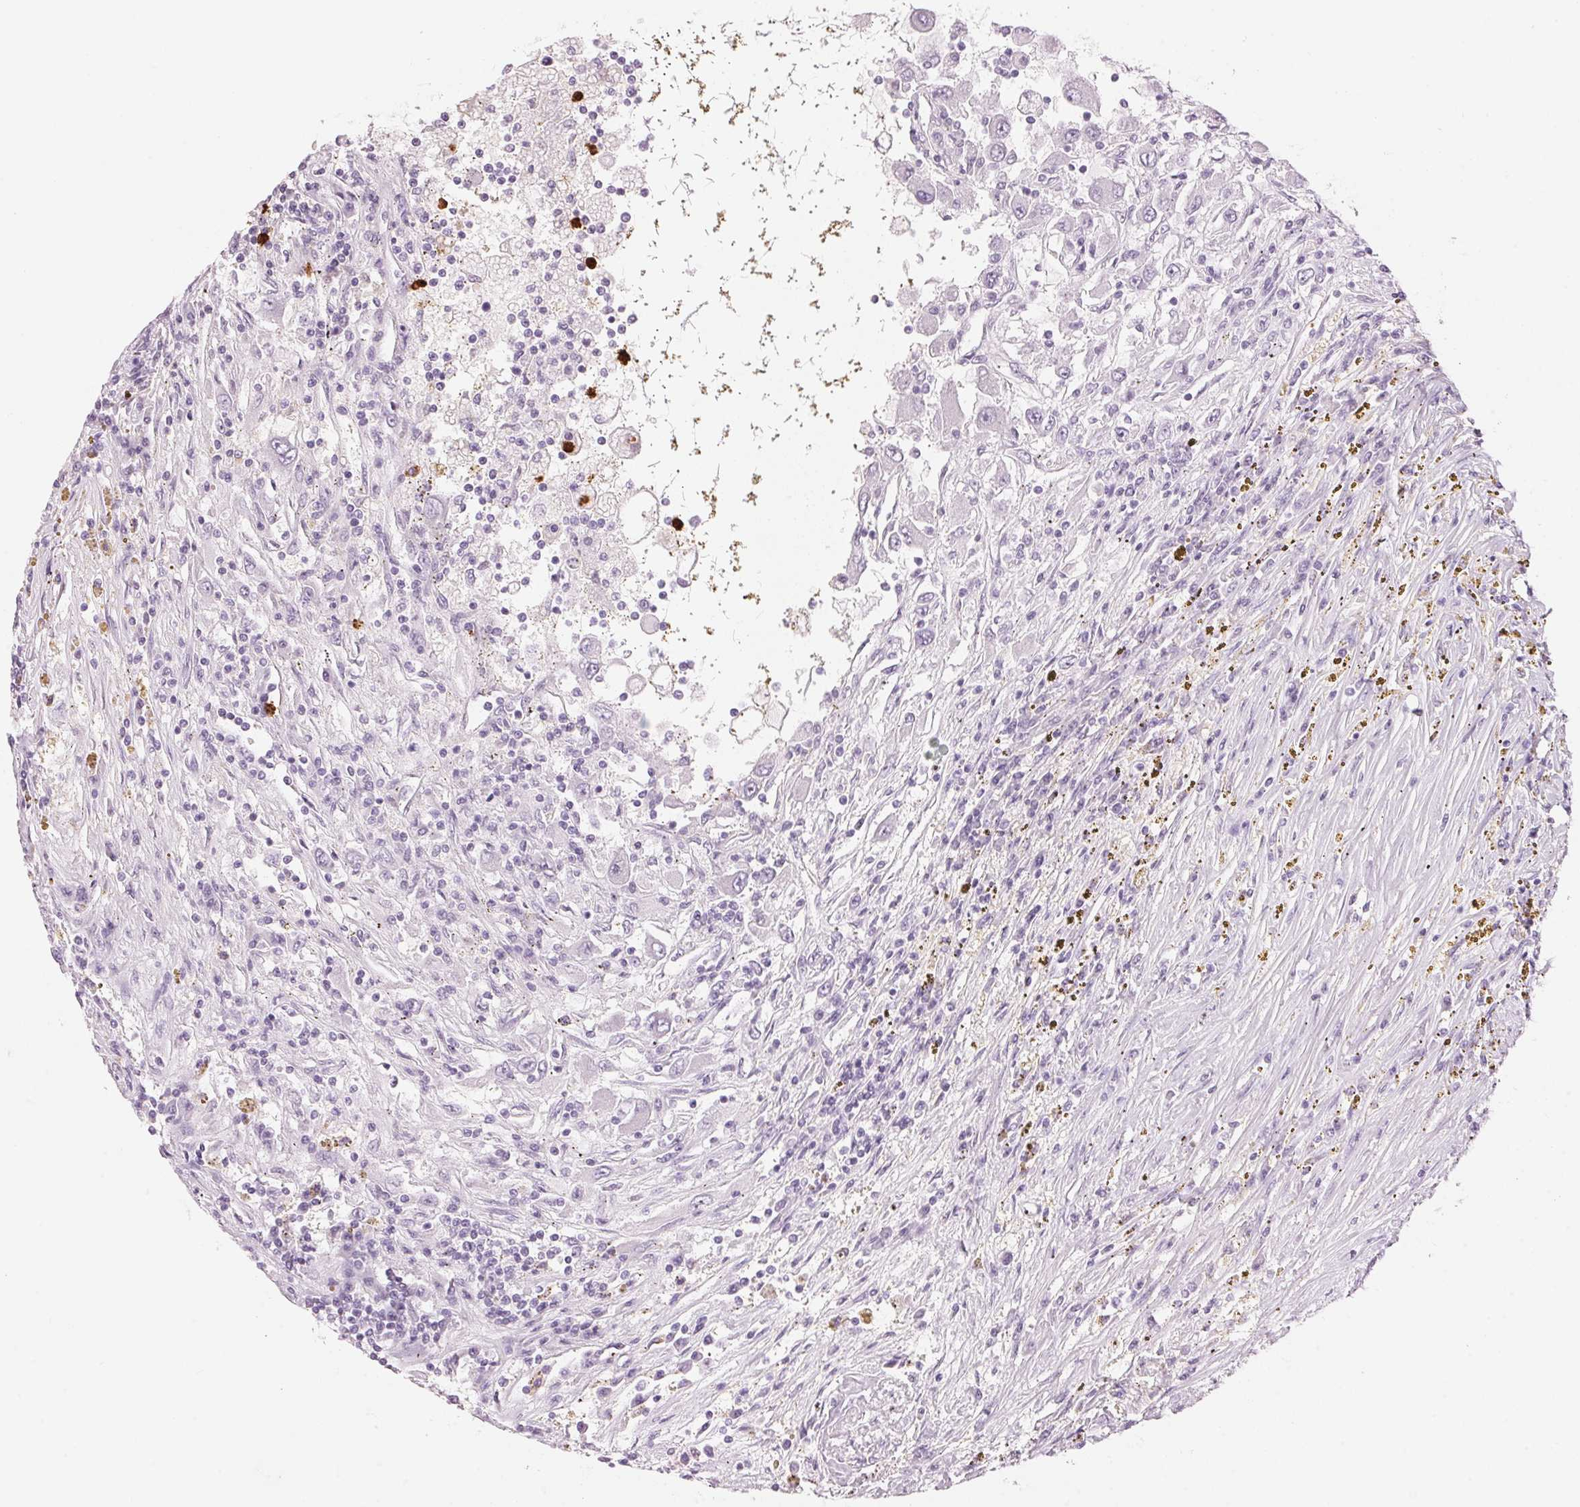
{"staining": {"intensity": "negative", "quantity": "none", "location": "none"}, "tissue": "renal cancer", "cell_type": "Tumor cells", "image_type": "cancer", "snomed": [{"axis": "morphology", "description": "Adenocarcinoma, NOS"}, {"axis": "topography", "description": "Kidney"}], "caption": "An immunohistochemistry histopathology image of renal cancer is shown. There is no staining in tumor cells of renal cancer.", "gene": "KLK7", "patient": {"sex": "female", "age": 67}}